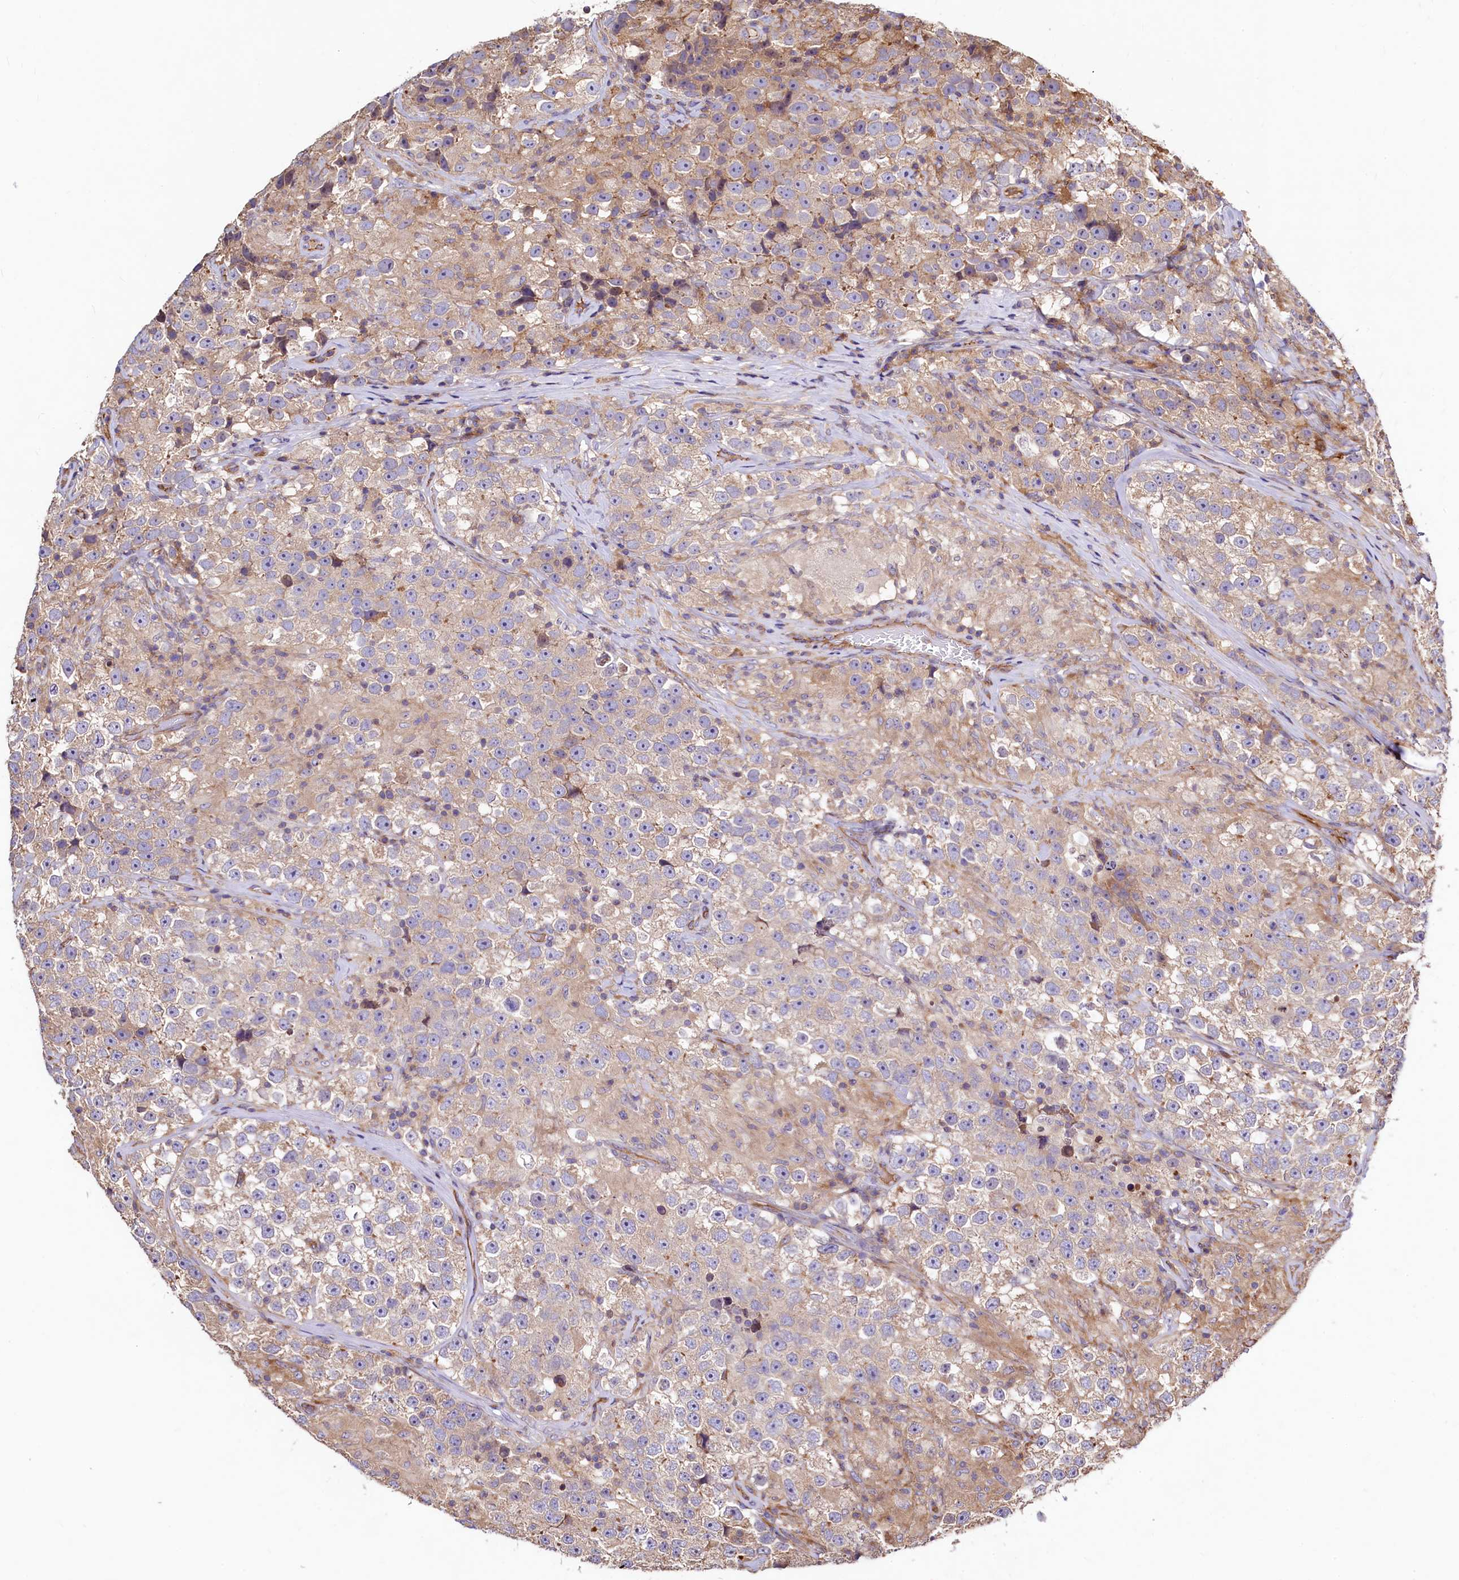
{"staining": {"intensity": "weak", "quantity": "25%-75%", "location": "cytoplasmic/membranous"}, "tissue": "testis cancer", "cell_type": "Tumor cells", "image_type": "cancer", "snomed": [{"axis": "morphology", "description": "Seminoma, NOS"}, {"axis": "topography", "description": "Testis"}], "caption": "A brown stain shows weak cytoplasmic/membranous staining of a protein in human testis seminoma tumor cells.", "gene": "KLHDC4", "patient": {"sex": "male", "age": 46}}